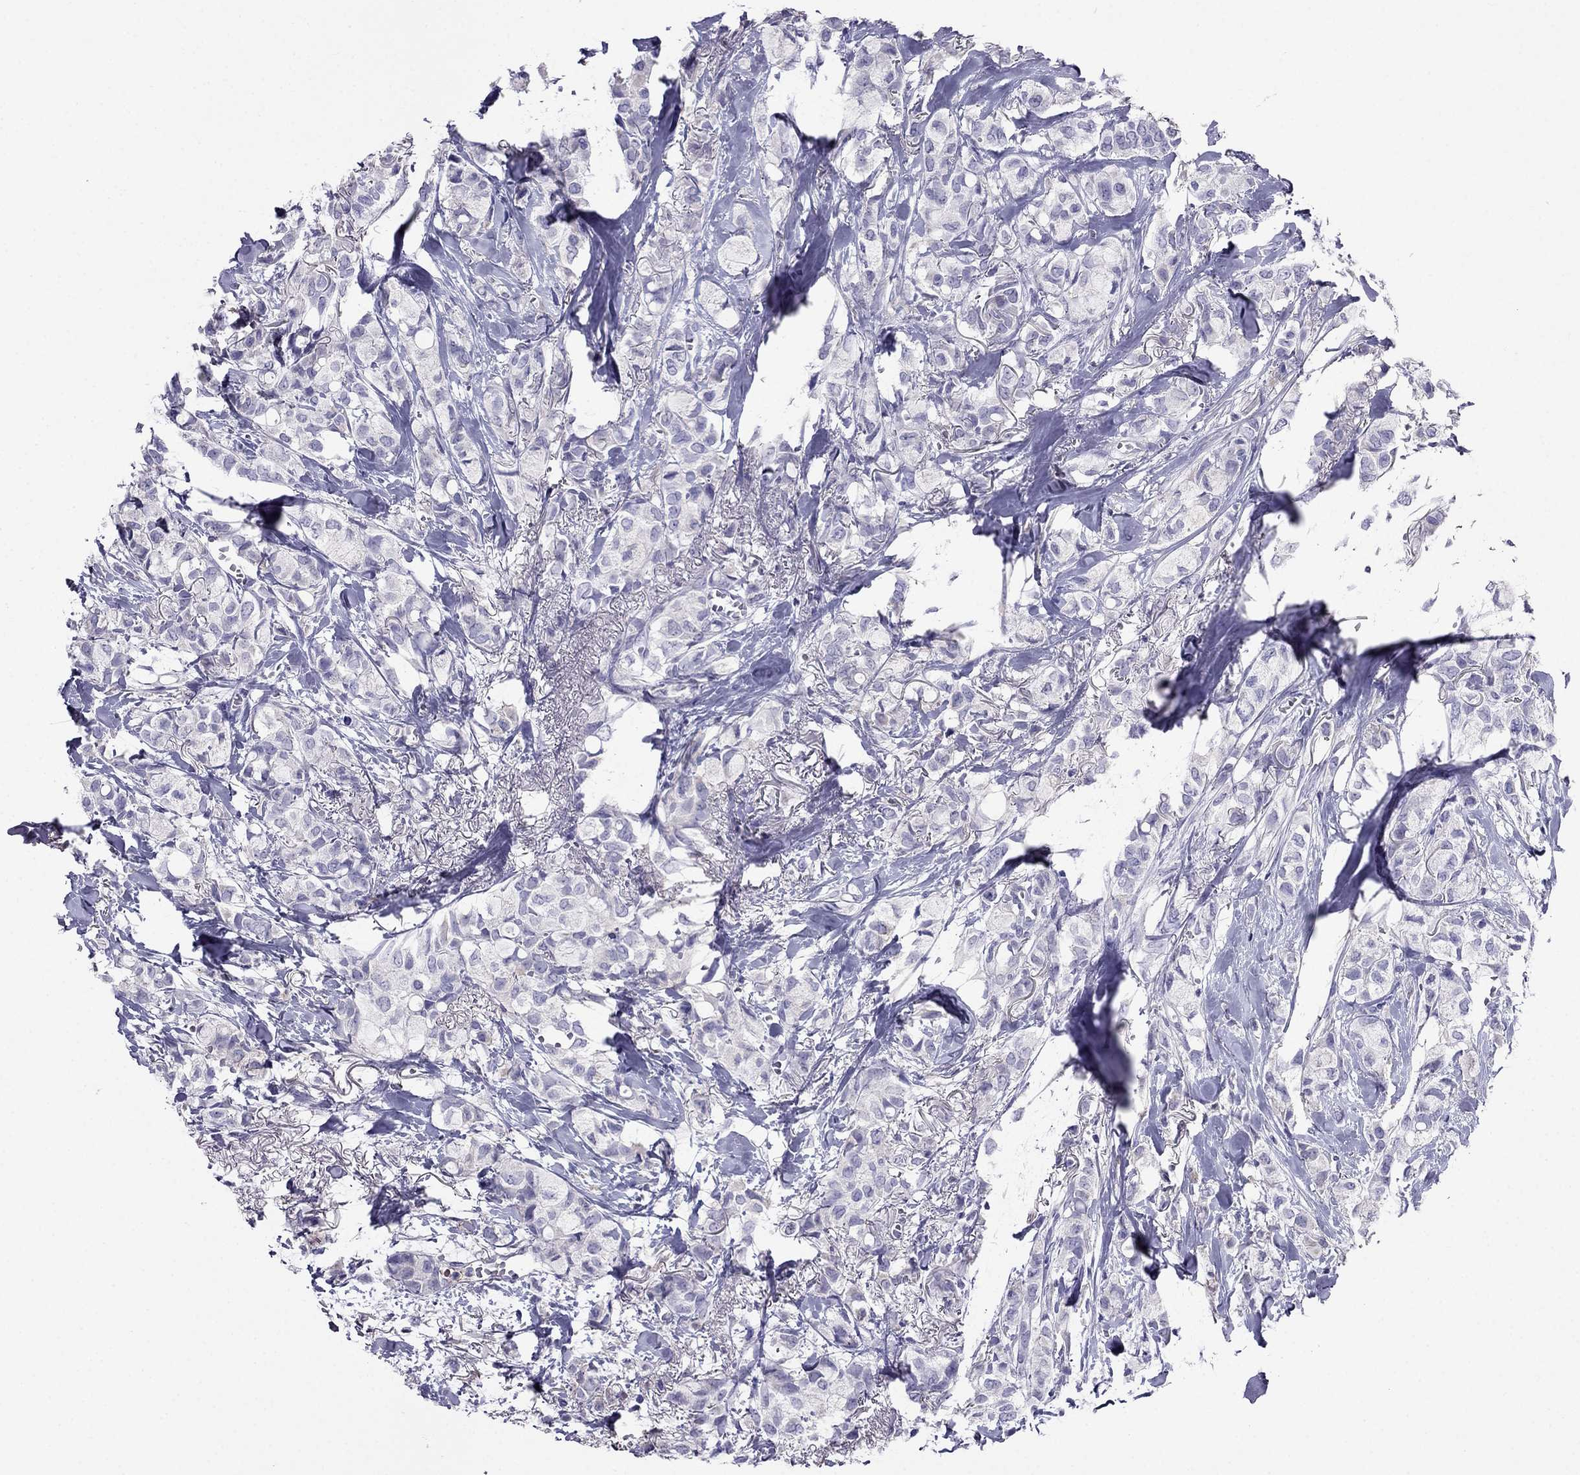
{"staining": {"intensity": "negative", "quantity": "none", "location": "none"}, "tissue": "breast cancer", "cell_type": "Tumor cells", "image_type": "cancer", "snomed": [{"axis": "morphology", "description": "Duct carcinoma"}, {"axis": "topography", "description": "Breast"}], "caption": "High power microscopy image of an IHC micrograph of breast cancer, revealing no significant positivity in tumor cells. (DAB (3,3'-diaminobenzidine) immunohistochemistry with hematoxylin counter stain).", "gene": "TBC1D21", "patient": {"sex": "female", "age": 85}}